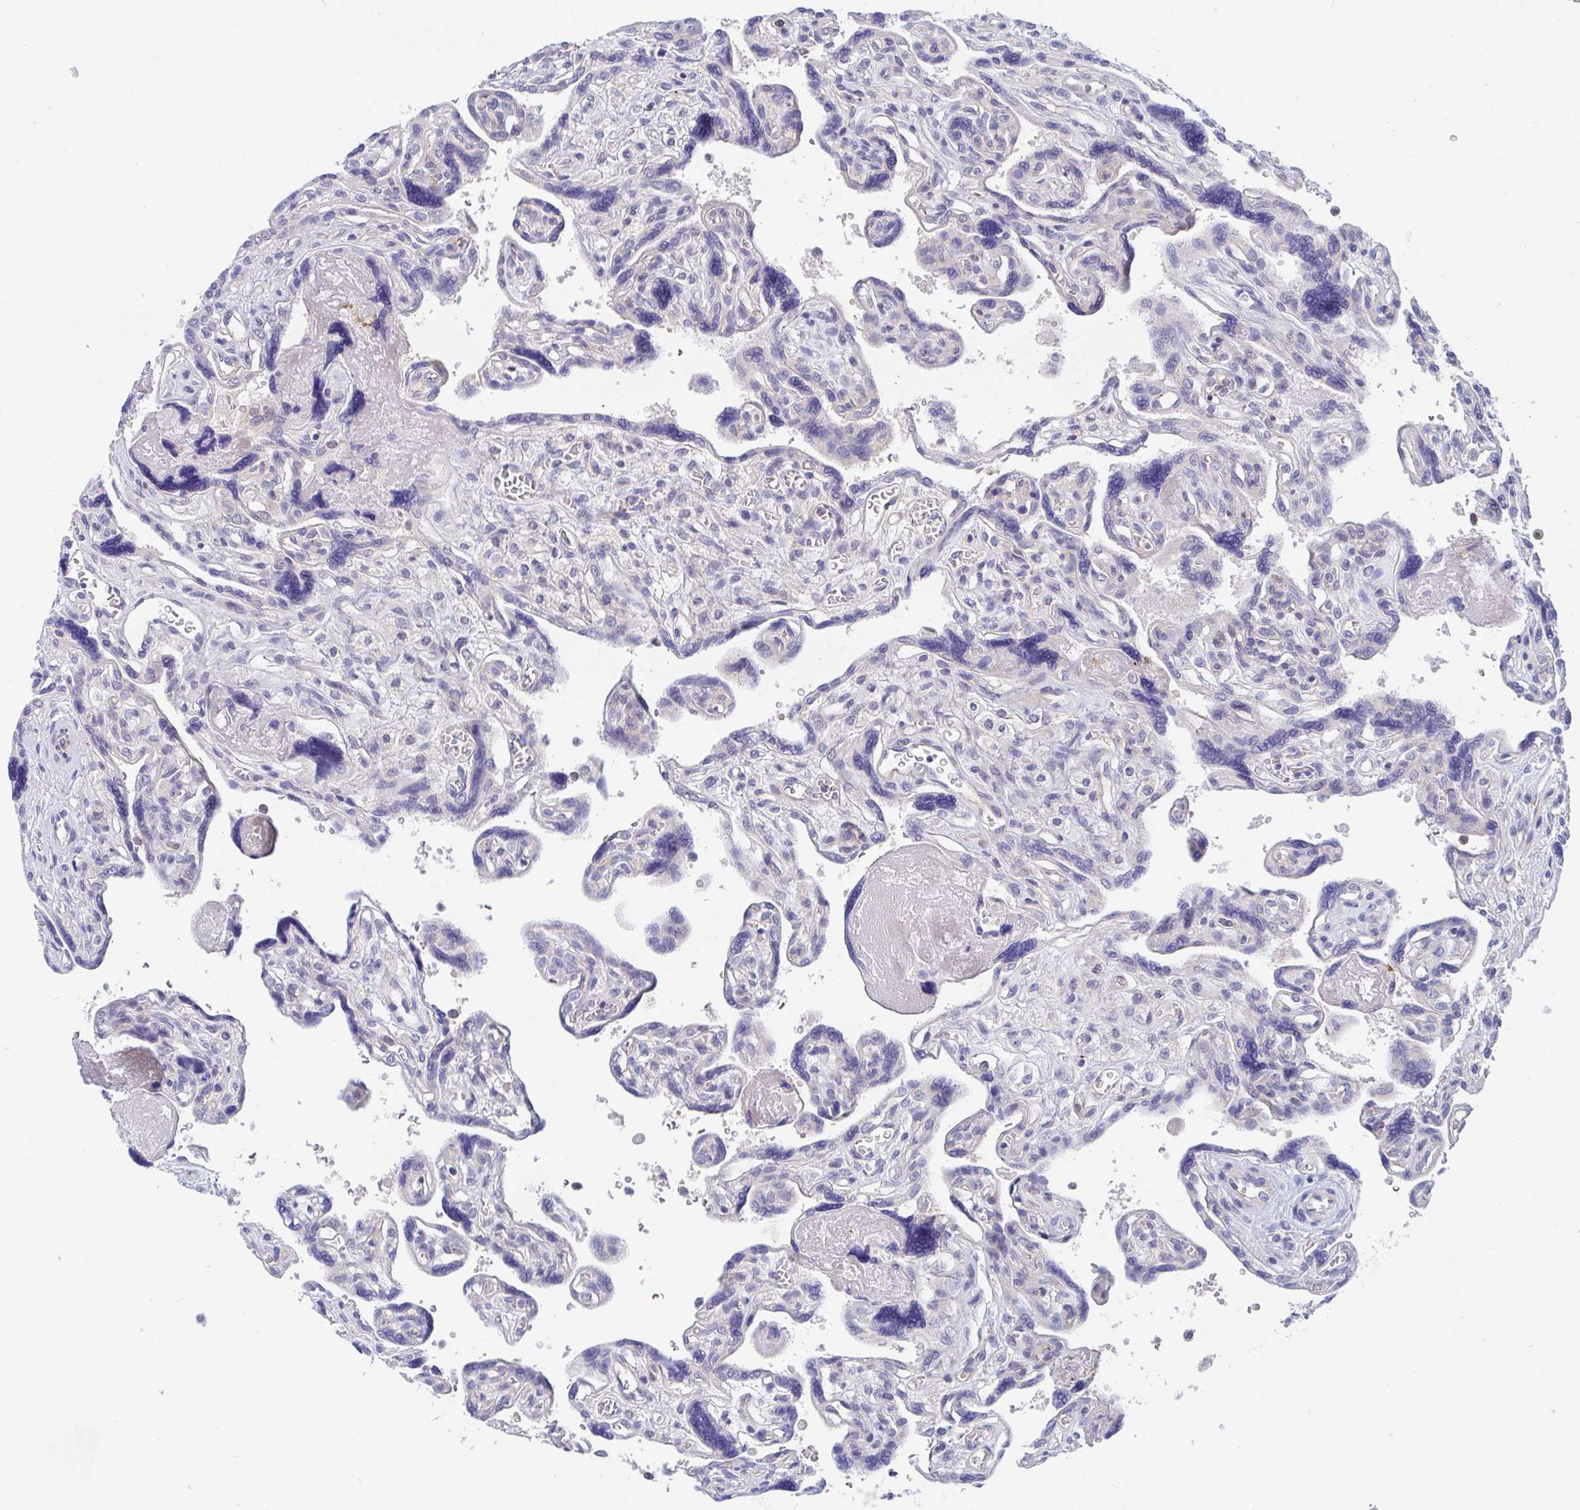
{"staining": {"intensity": "weak", "quantity": "<25%", "location": "cytoplasmic/membranous"}, "tissue": "placenta", "cell_type": "Trophoblastic cells", "image_type": "normal", "snomed": [{"axis": "morphology", "description": "Normal tissue, NOS"}, {"axis": "topography", "description": "Placenta"}], "caption": "Placenta was stained to show a protein in brown. There is no significant staining in trophoblastic cells. (Brightfield microscopy of DAB (3,3'-diaminobenzidine) immunohistochemistry at high magnification).", "gene": "P2RX3", "patient": {"sex": "female", "age": 39}}